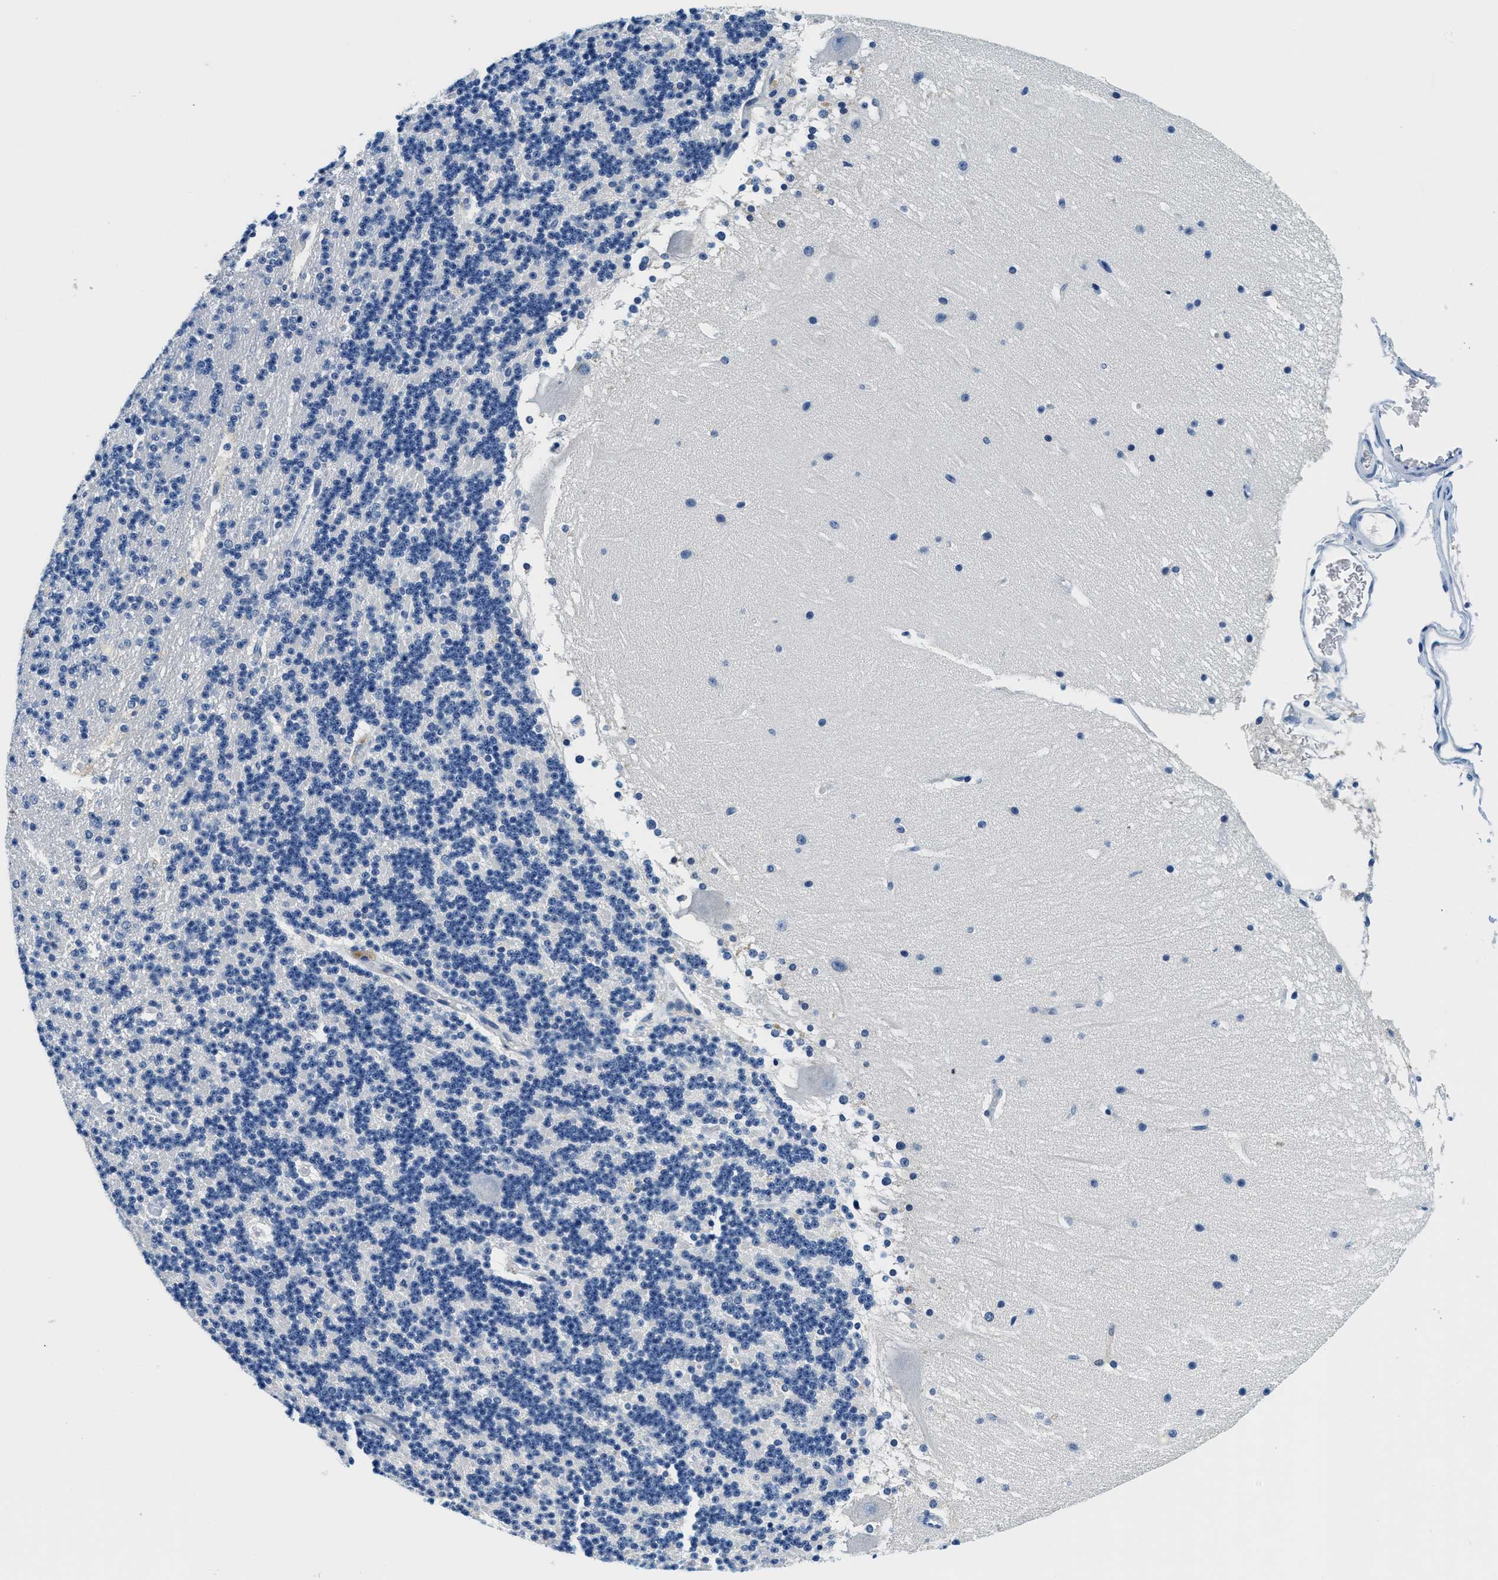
{"staining": {"intensity": "negative", "quantity": "none", "location": "none"}, "tissue": "cerebellum", "cell_type": "Cells in granular layer", "image_type": "normal", "snomed": [{"axis": "morphology", "description": "Normal tissue, NOS"}, {"axis": "topography", "description": "Cerebellum"}], "caption": "IHC of unremarkable human cerebellum exhibits no expression in cells in granular layer. The staining is performed using DAB (3,3'-diaminobenzidine) brown chromogen with nuclei counter-stained in using hematoxylin.", "gene": "GSTM3", "patient": {"sex": "female", "age": 19}}